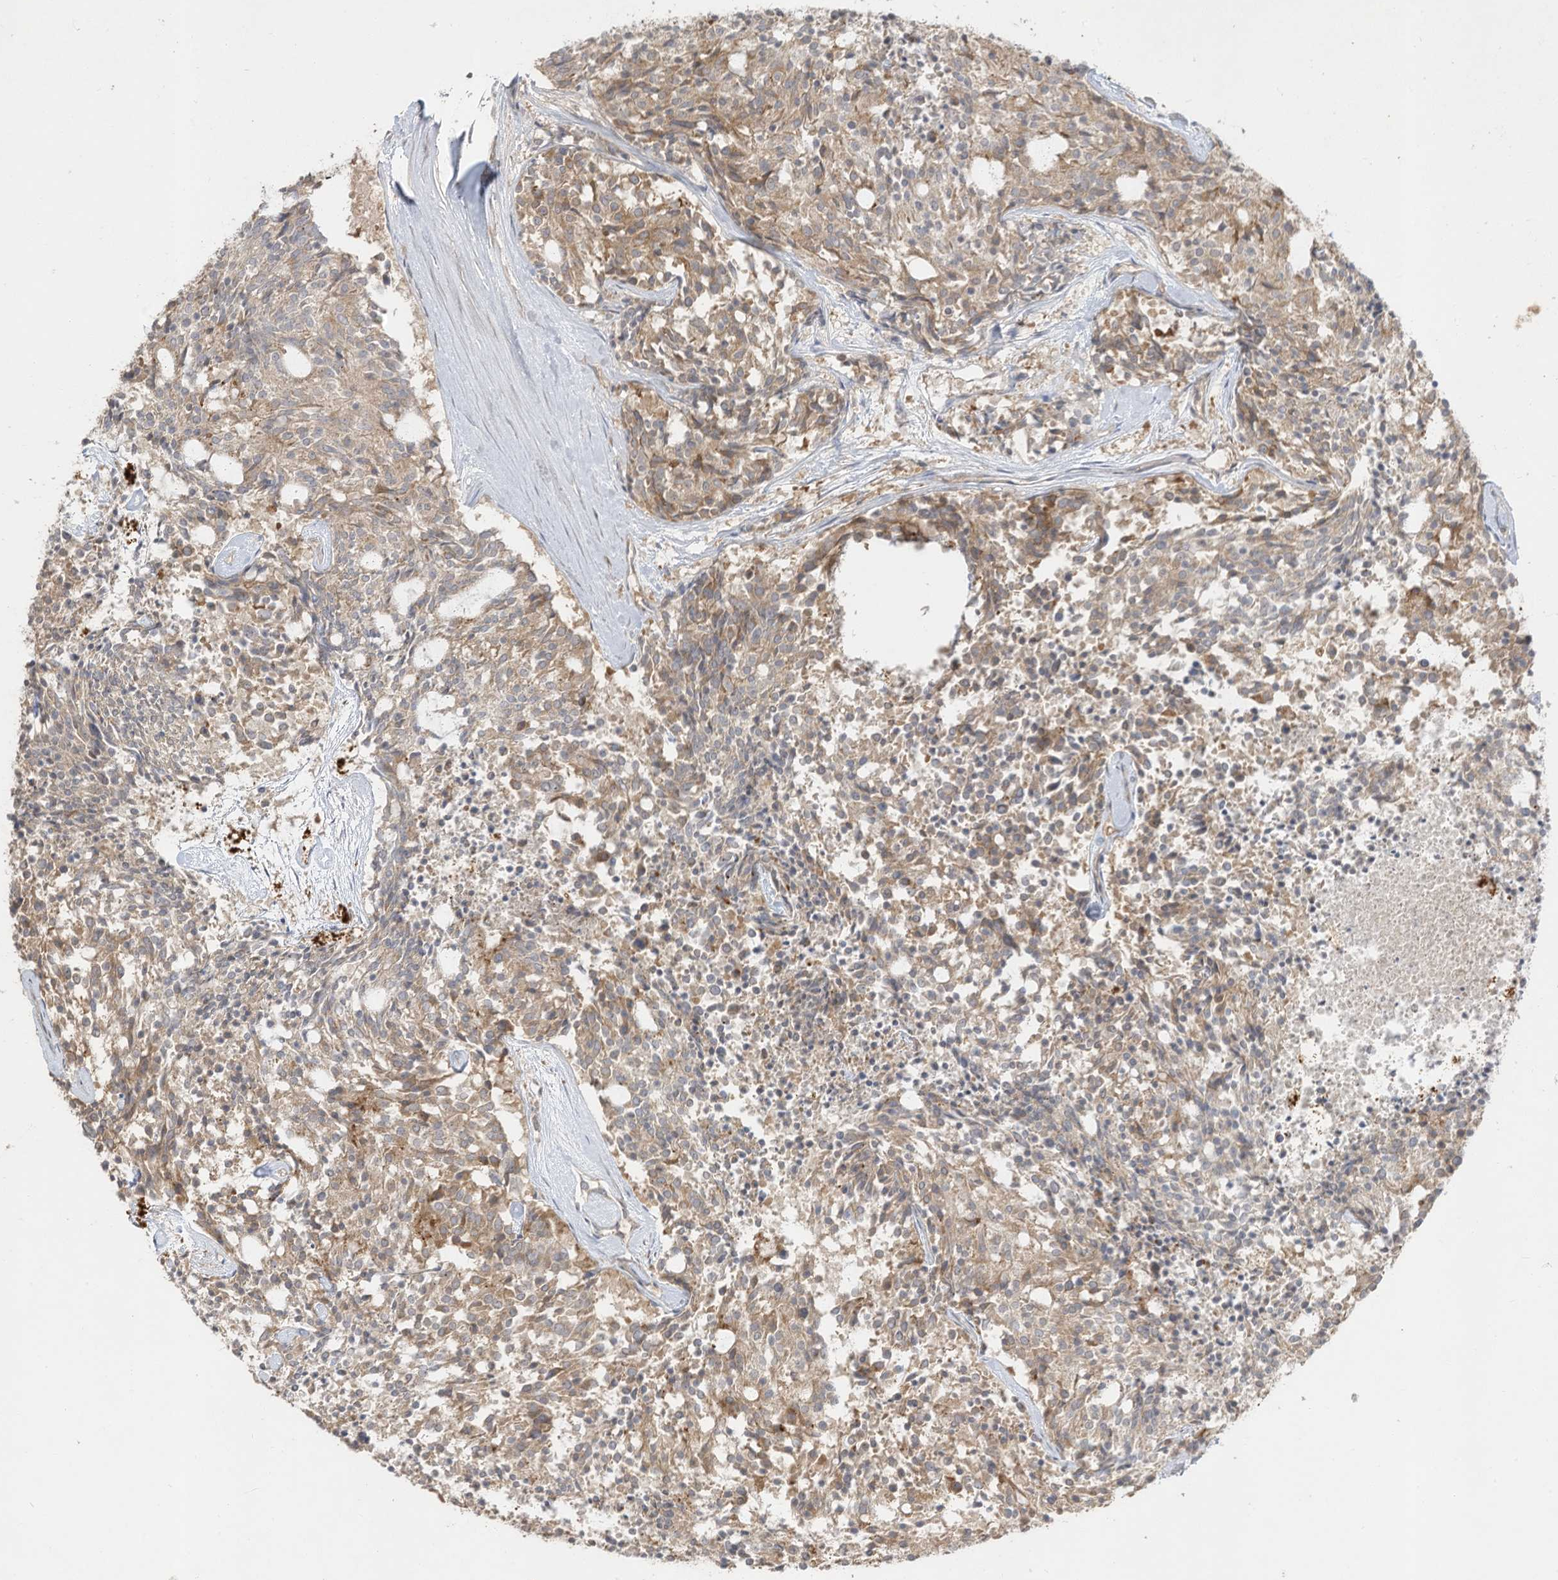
{"staining": {"intensity": "moderate", "quantity": "25%-75%", "location": "cytoplasmic/membranous"}, "tissue": "carcinoid", "cell_type": "Tumor cells", "image_type": "cancer", "snomed": [{"axis": "morphology", "description": "Carcinoid, malignant, NOS"}, {"axis": "topography", "description": "Pancreas"}], "caption": "Immunohistochemistry image of neoplastic tissue: human malignant carcinoid stained using IHC displays medium levels of moderate protein expression localized specifically in the cytoplasmic/membranous of tumor cells, appearing as a cytoplasmic/membranous brown color.", "gene": "LDAH", "patient": {"sex": "female", "age": 54}}